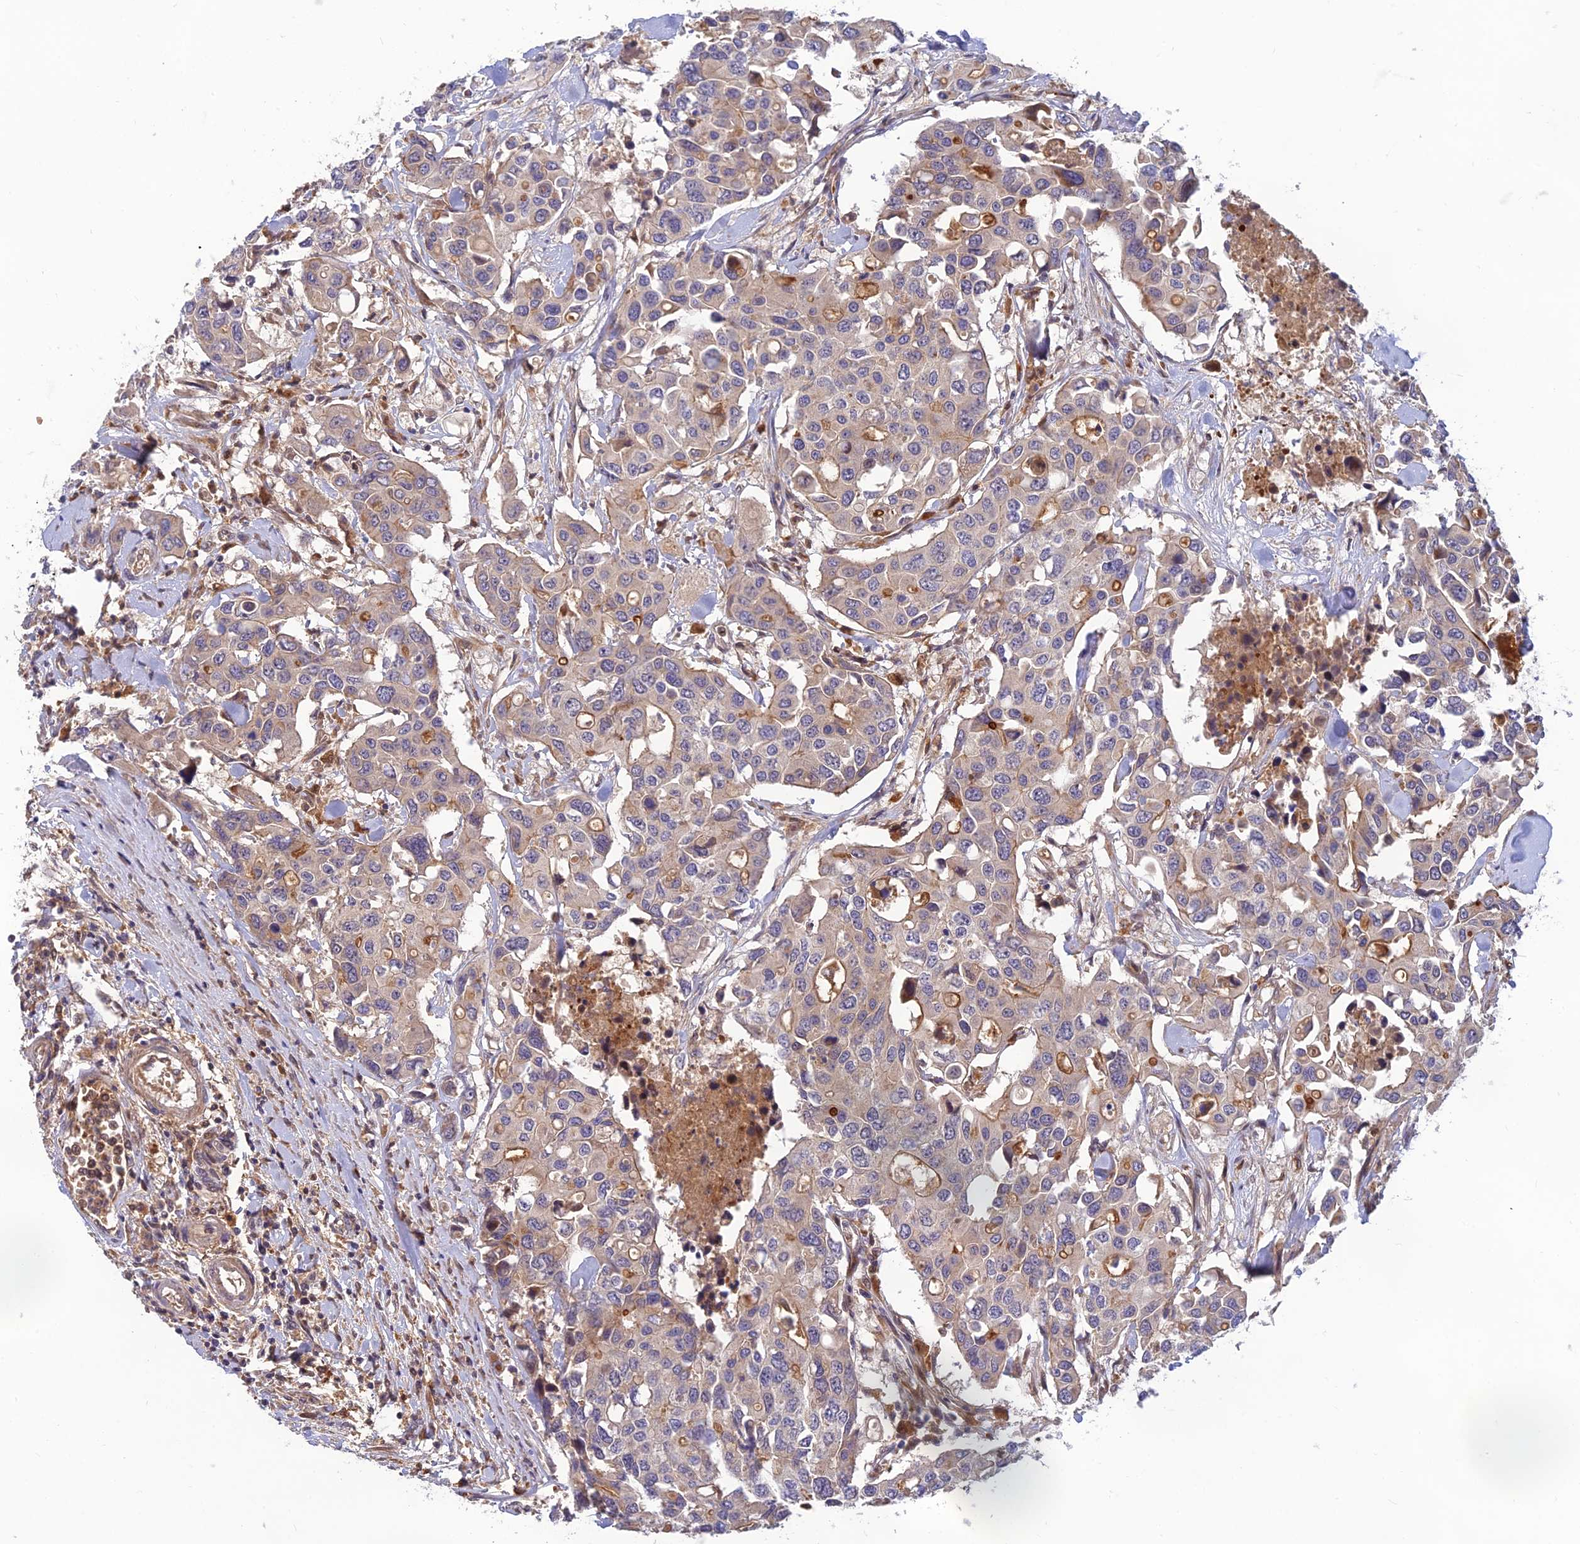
{"staining": {"intensity": "moderate", "quantity": "<25%", "location": "cytoplasmic/membranous"}, "tissue": "colorectal cancer", "cell_type": "Tumor cells", "image_type": "cancer", "snomed": [{"axis": "morphology", "description": "Adenocarcinoma, NOS"}, {"axis": "topography", "description": "Colon"}], "caption": "Immunohistochemical staining of human colorectal adenocarcinoma reveals moderate cytoplasmic/membranous protein expression in about <25% of tumor cells.", "gene": "FAM151B", "patient": {"sex": "male", "age": 77}}